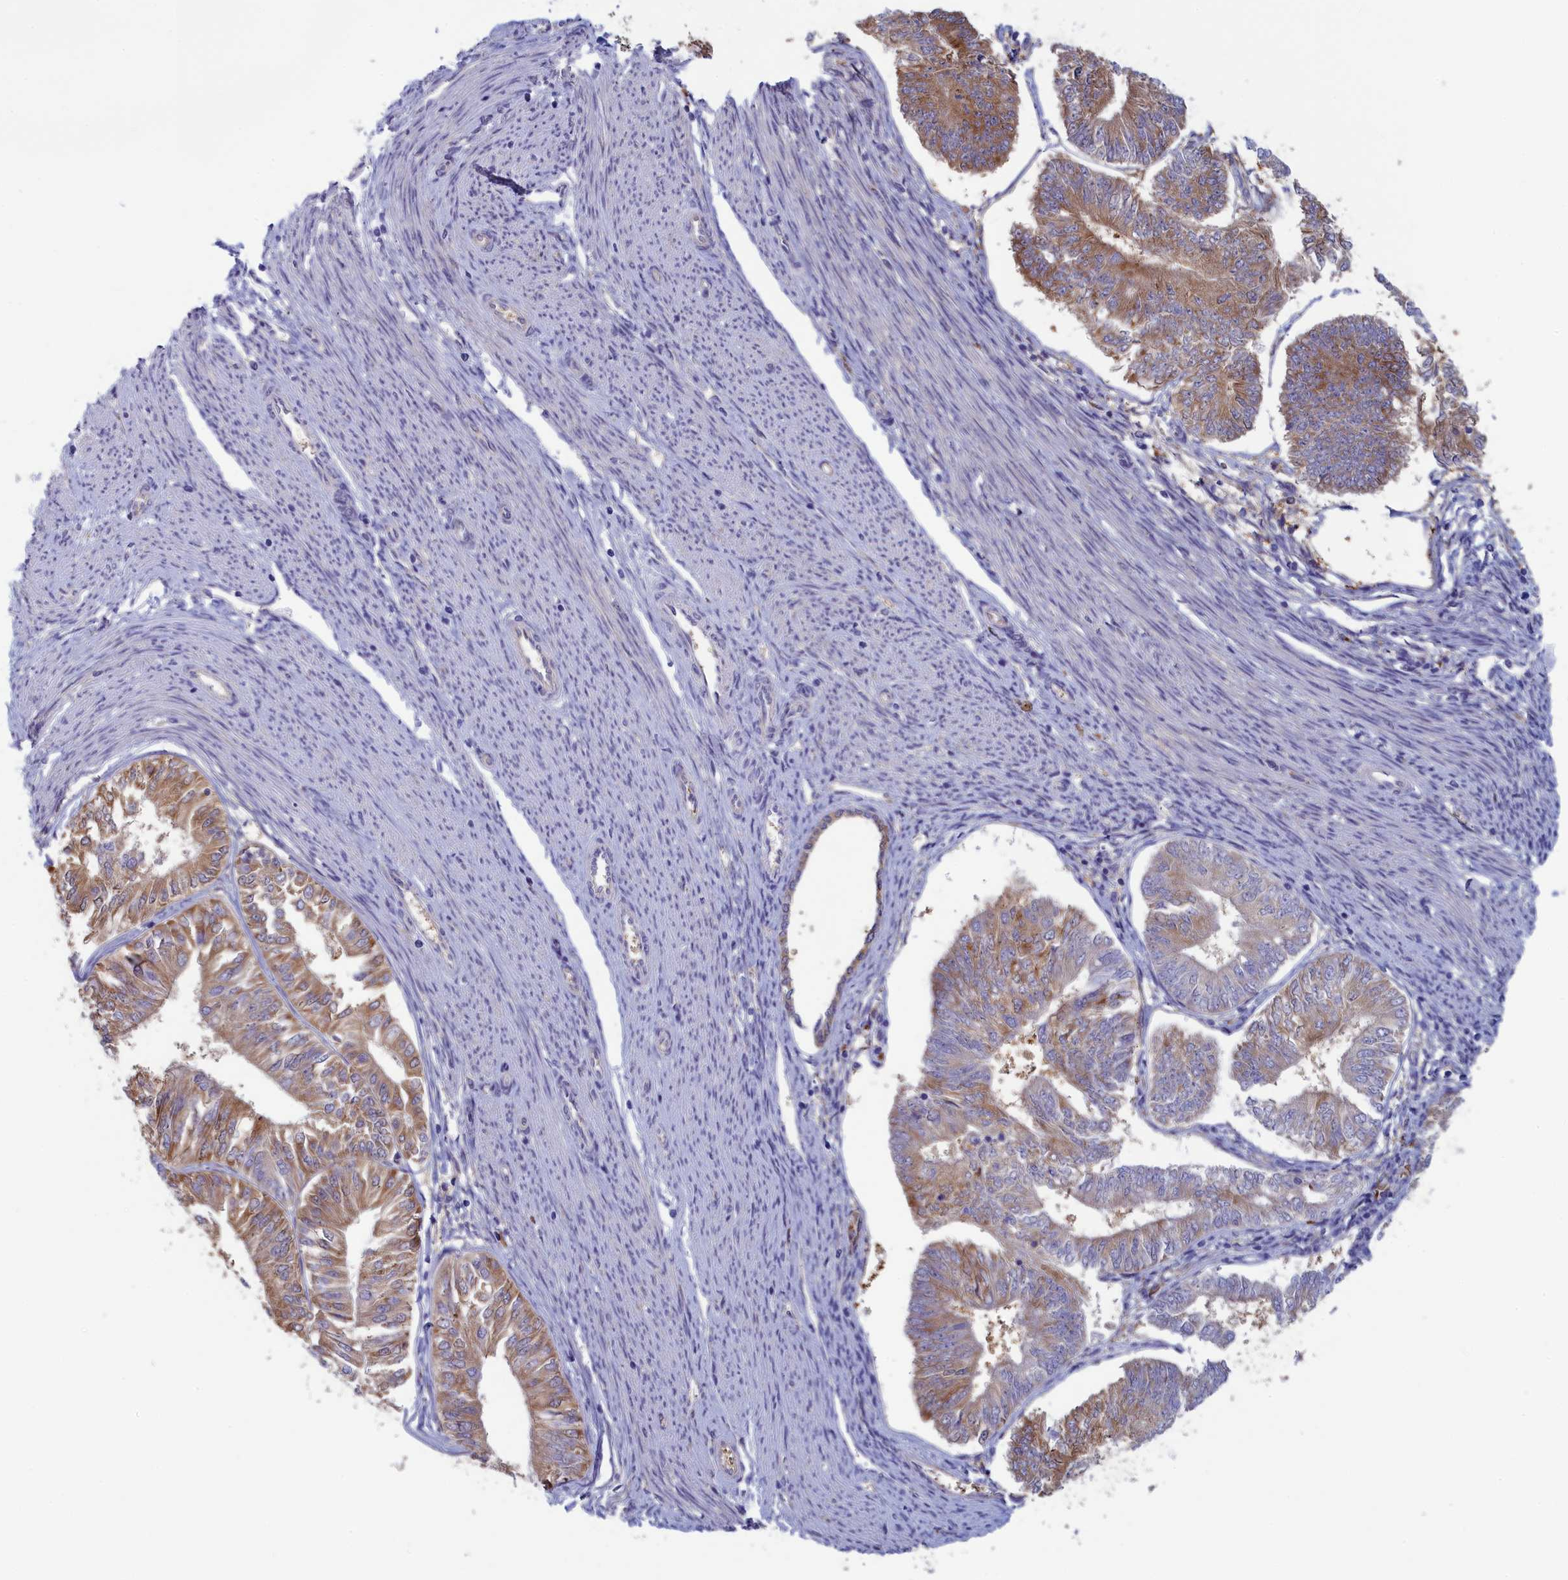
{"staining": {"intensity": "moderate", "quantity": "25%-75%", "location": "cytoplasmic/membranous"}, "tissue": "endometrial cancer", "cell_type": "Tumor cells", "image_type": "cancer", "snomed": [{"axis": "morphology", "description": "Adenocarcinoma, NOS"}, {"axis": "topography", "description": "Endometrium"}], "caption": "High-power microscopy captured an immunohistochemistry image of endometrial adenocarcinoma, revealing moderate cytoplasmic/membranous expression in approximately 25%-75% of tumor cells.", "gene": "SYNDIG1L", "patient": {"sex": "female", "age": 58}}